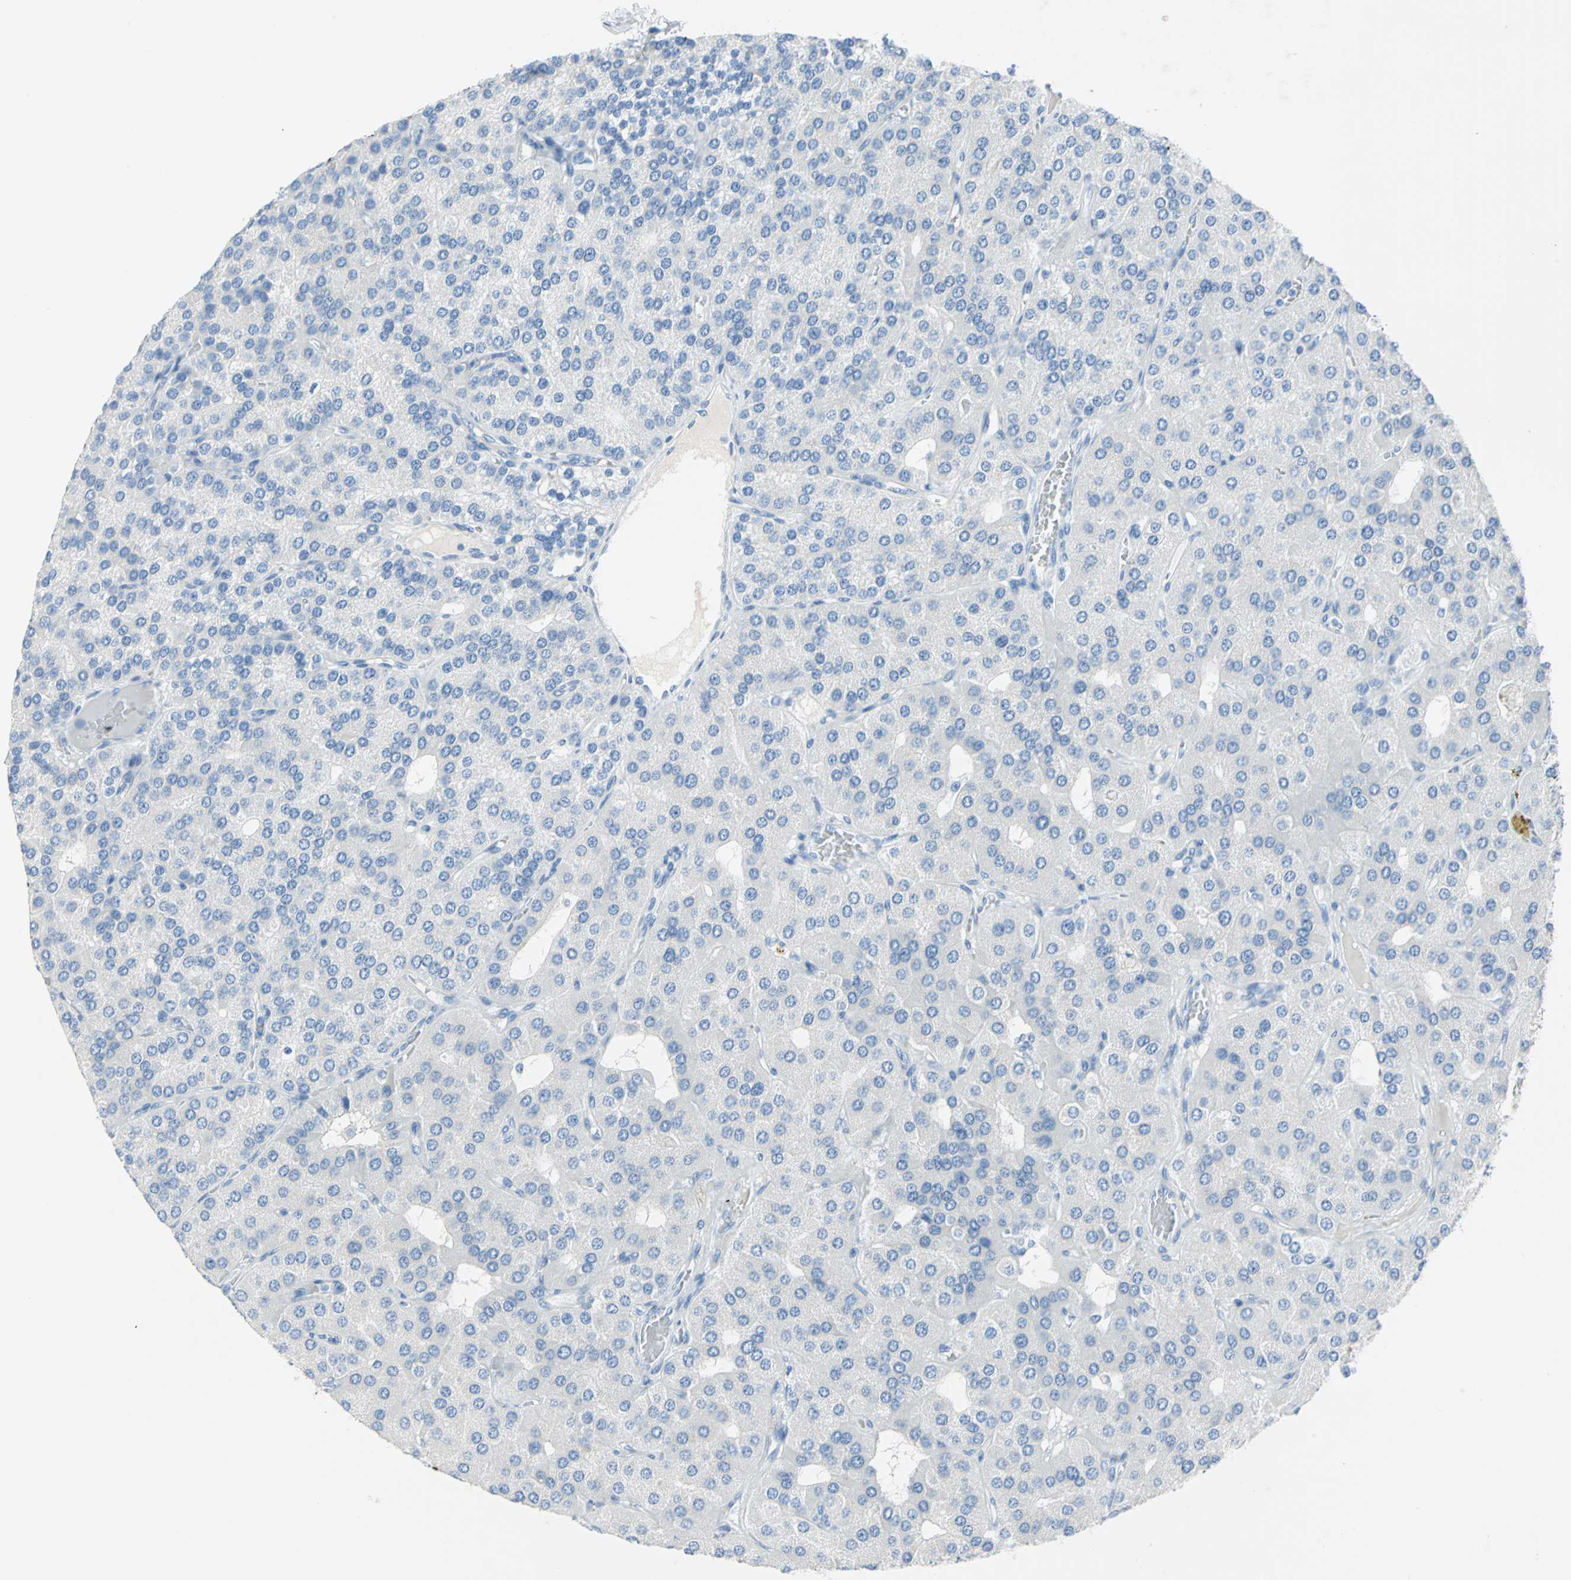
{"staining": {"intensity": "negative", "quantity": "none", "location": "none"}, "tissue": "parathyroid gland", "cell_type": "Glandular cells", "image_type": "normal", "snomed": [{"axis": "morphology", "description": "Normal tissue, NOS"}, {"axis": "morphology", "description": "Adenoma, NOS"}, {"axis": "topography", "description": "Parathyroid gland"}], "caption": "Immunohistochemistry image of benign parathyroid gland: parathyroid gland stained with DAB reveals no significant protein staining in glandular cells. The staining is performed using DAB (3,3'-diaminobenzidine) brown chromogen with nuclei counter-stained in using hematoxylin.", "gene": "SFN", "patient": {"sex": "female", "age": 86}}